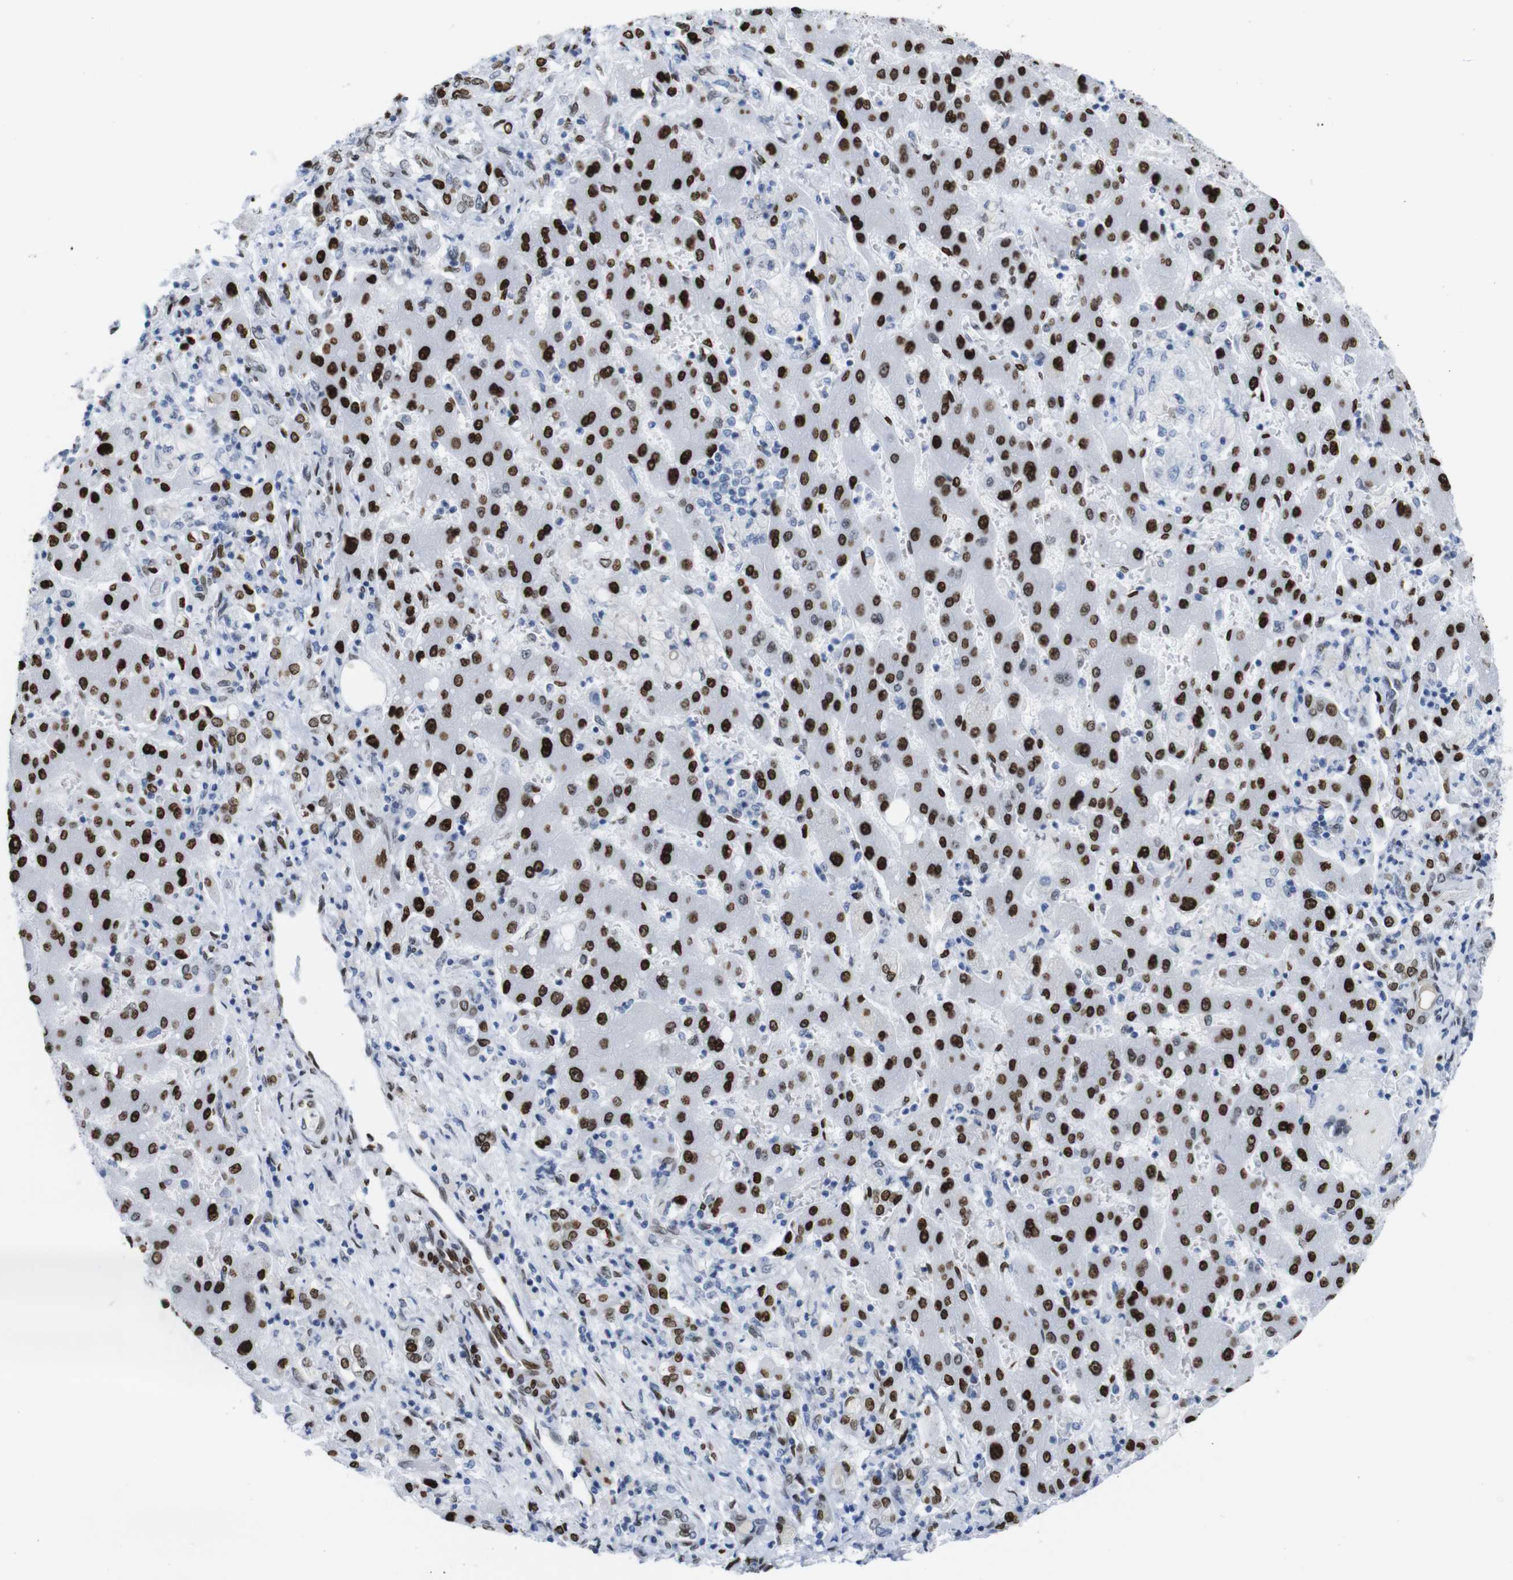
{"staining": {"intensity": "strong", "quantity": ">75%", "location": "nuclear"}, "tissue": "liver cancer", "cell_type": "Tumor cells", "image_type": "cancer", "snomed": [{"axis": "morphology", "description": "Cholangiocarcinoma"}, {"axis": "topography", "description": "Liver"}], "caption": "A high amount of strong nuclear staining is identified in approximately >75% of tumor cells in liver cancer (cholangiocarcinoma) tissue.", "gene": "NPIPB15", "patient": {"sex": "male", "age": 50}}